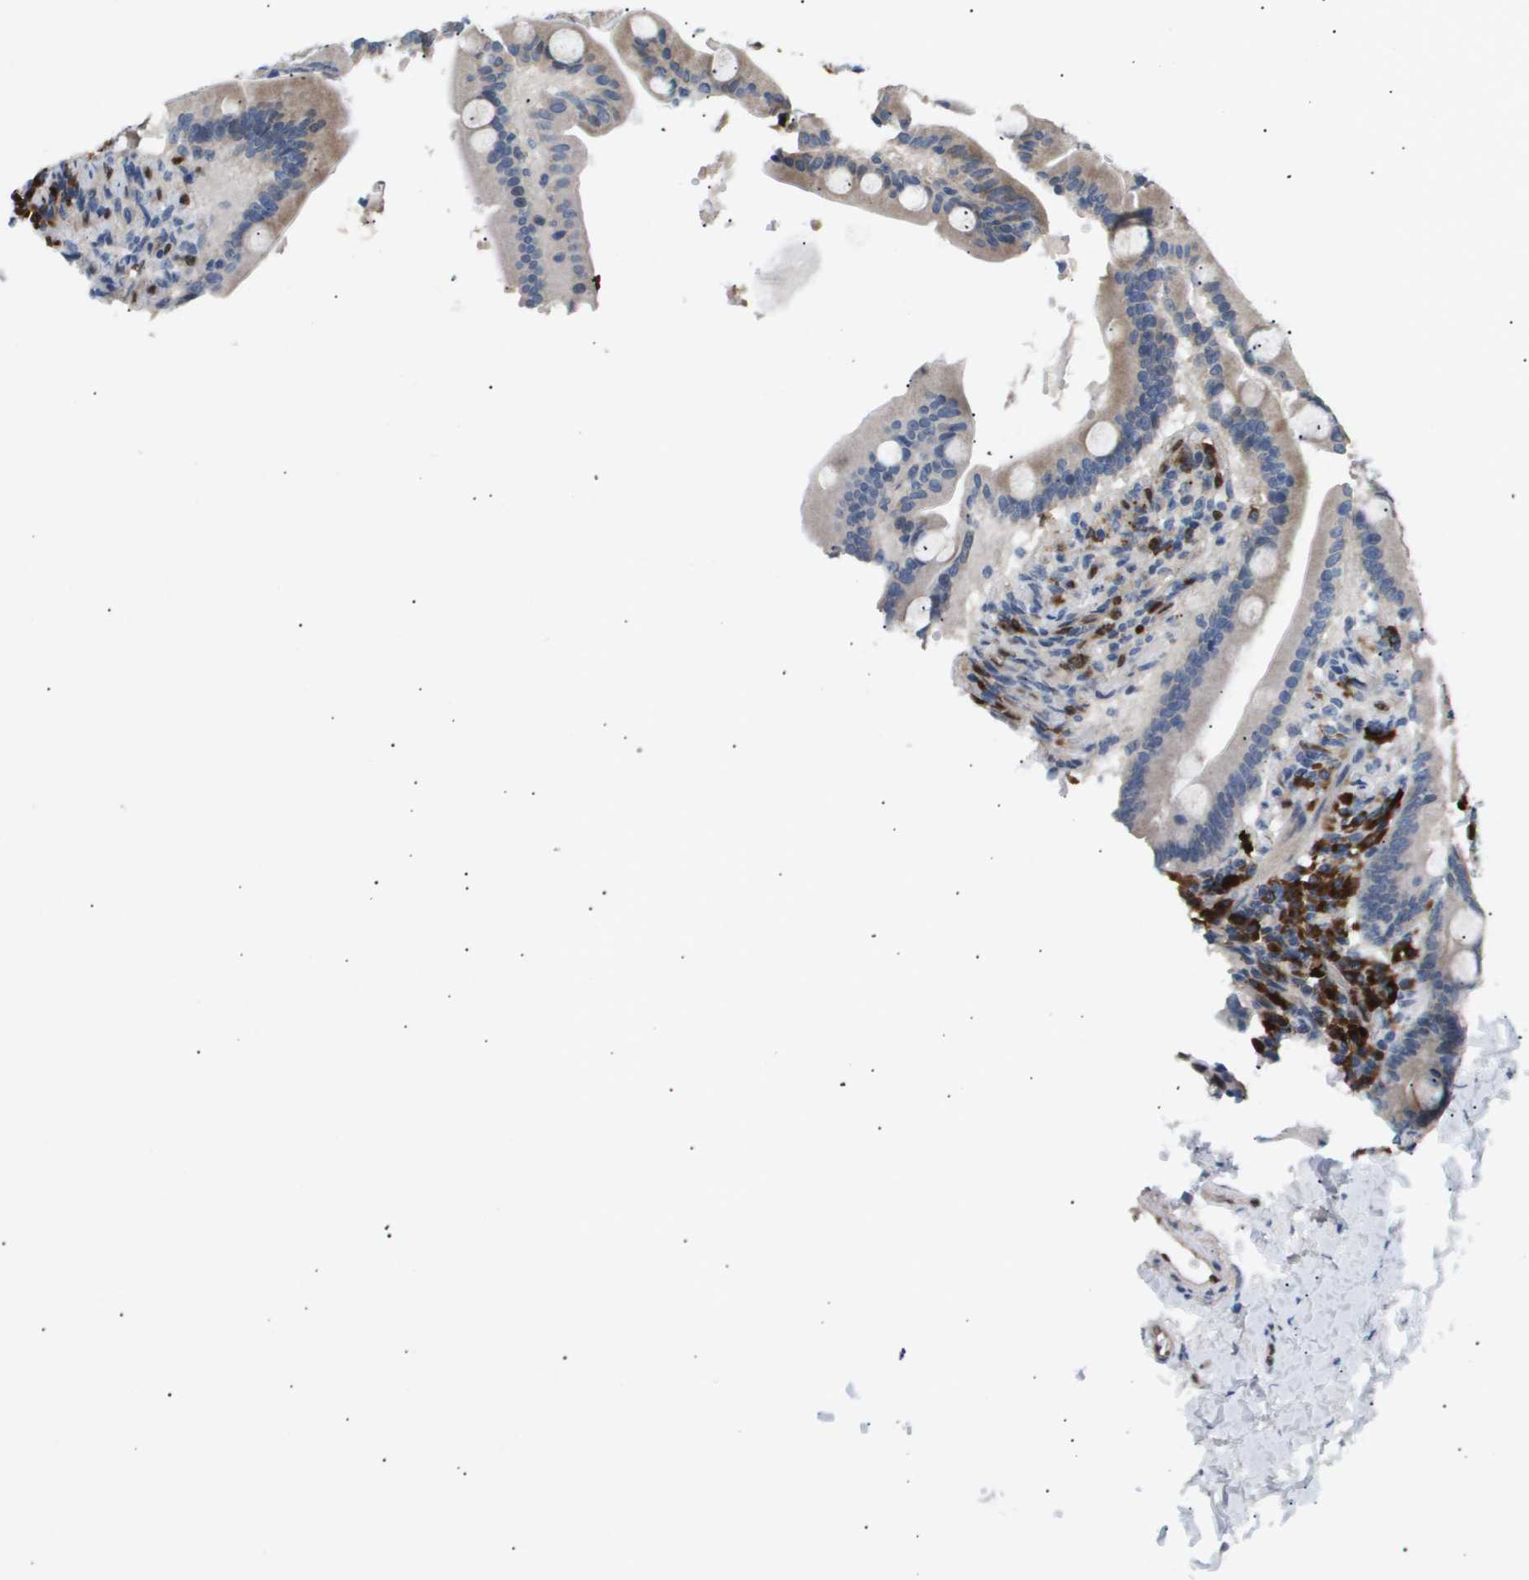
{"staining": {"intensity": "weak", "quantity": "<25%", "location": "cytoplasmic/membranous"}, "tissue": "duodenum", "cell_type": "Glandular cells", "image_type": "normal", "snomed": [{"axis": "morphology", "description": "Normal tissue, NOS"}, {"axis": "topography", "description": "Duodenum"}], "caption": "High magnification brightfield microscopy of benign duodenum stained with DAB (3,3'-diaminobenzidine) (brown) and counterstained with hematoxylin (blue): glandular cells show no significant staining. (DAB immunohistochemistry (IHC), high magnification).", "gene": "ERG", "patient": {"sex": "male", "age": 54}}